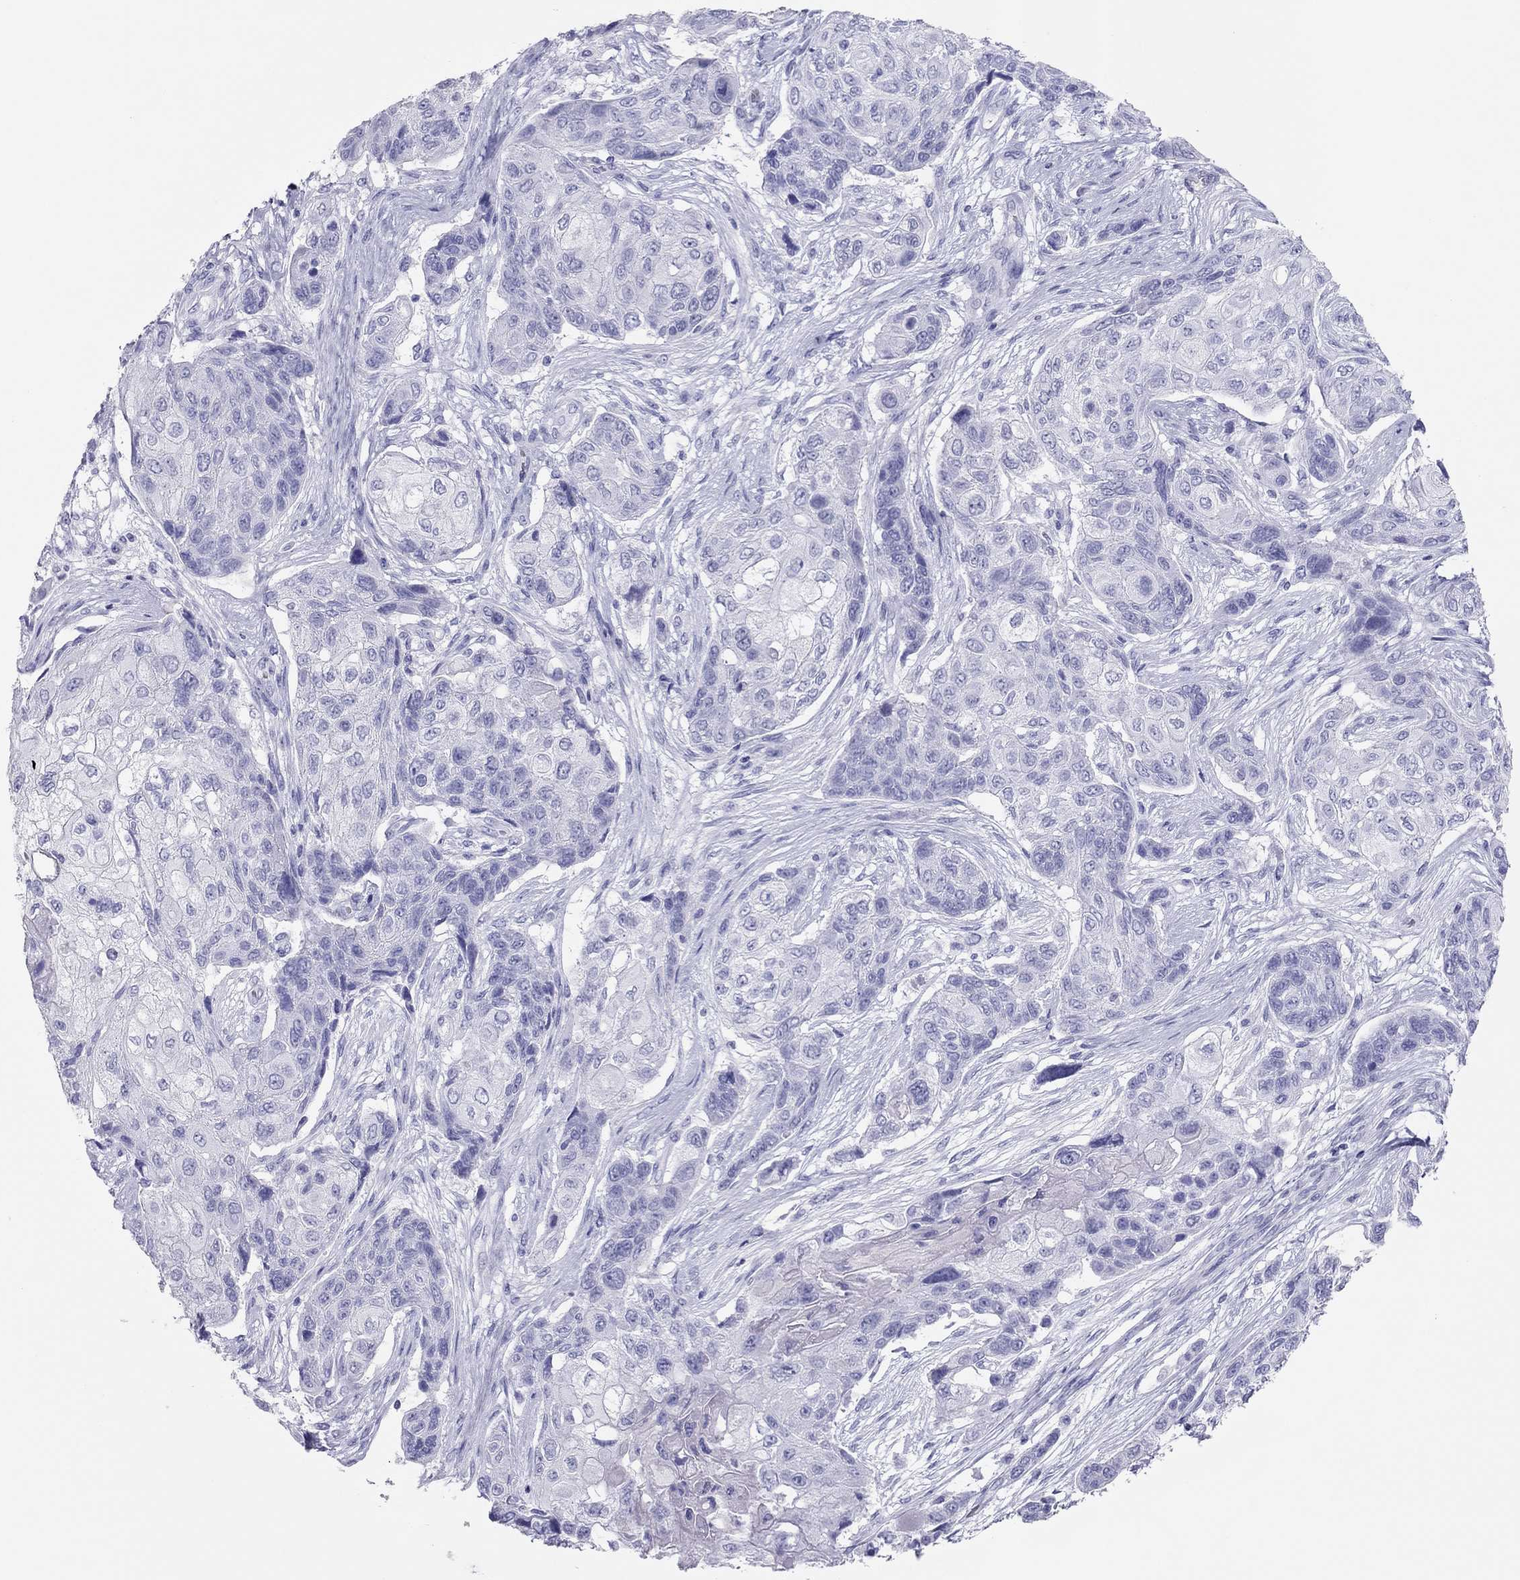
{"staining": {"intensity": "negative", "quantity": "none", "location": "none"}, "tissue": "lung cancer", "cell_type": "Tumor cells", "image_type": "cancer", "snomed": [{"axis": "morphology", "description": "Squamous cell carcinoma, NOS"}, {"axis": "topography", "description": "Lung"}], "caption": "A high-resolution image shows immunohistochemistry staining of lung cancer (squamous cell carcinoma), which shows no significant staining in tumor cells.", "gene": "TSHB", "patient": {"sex": "male", "age": 69}}